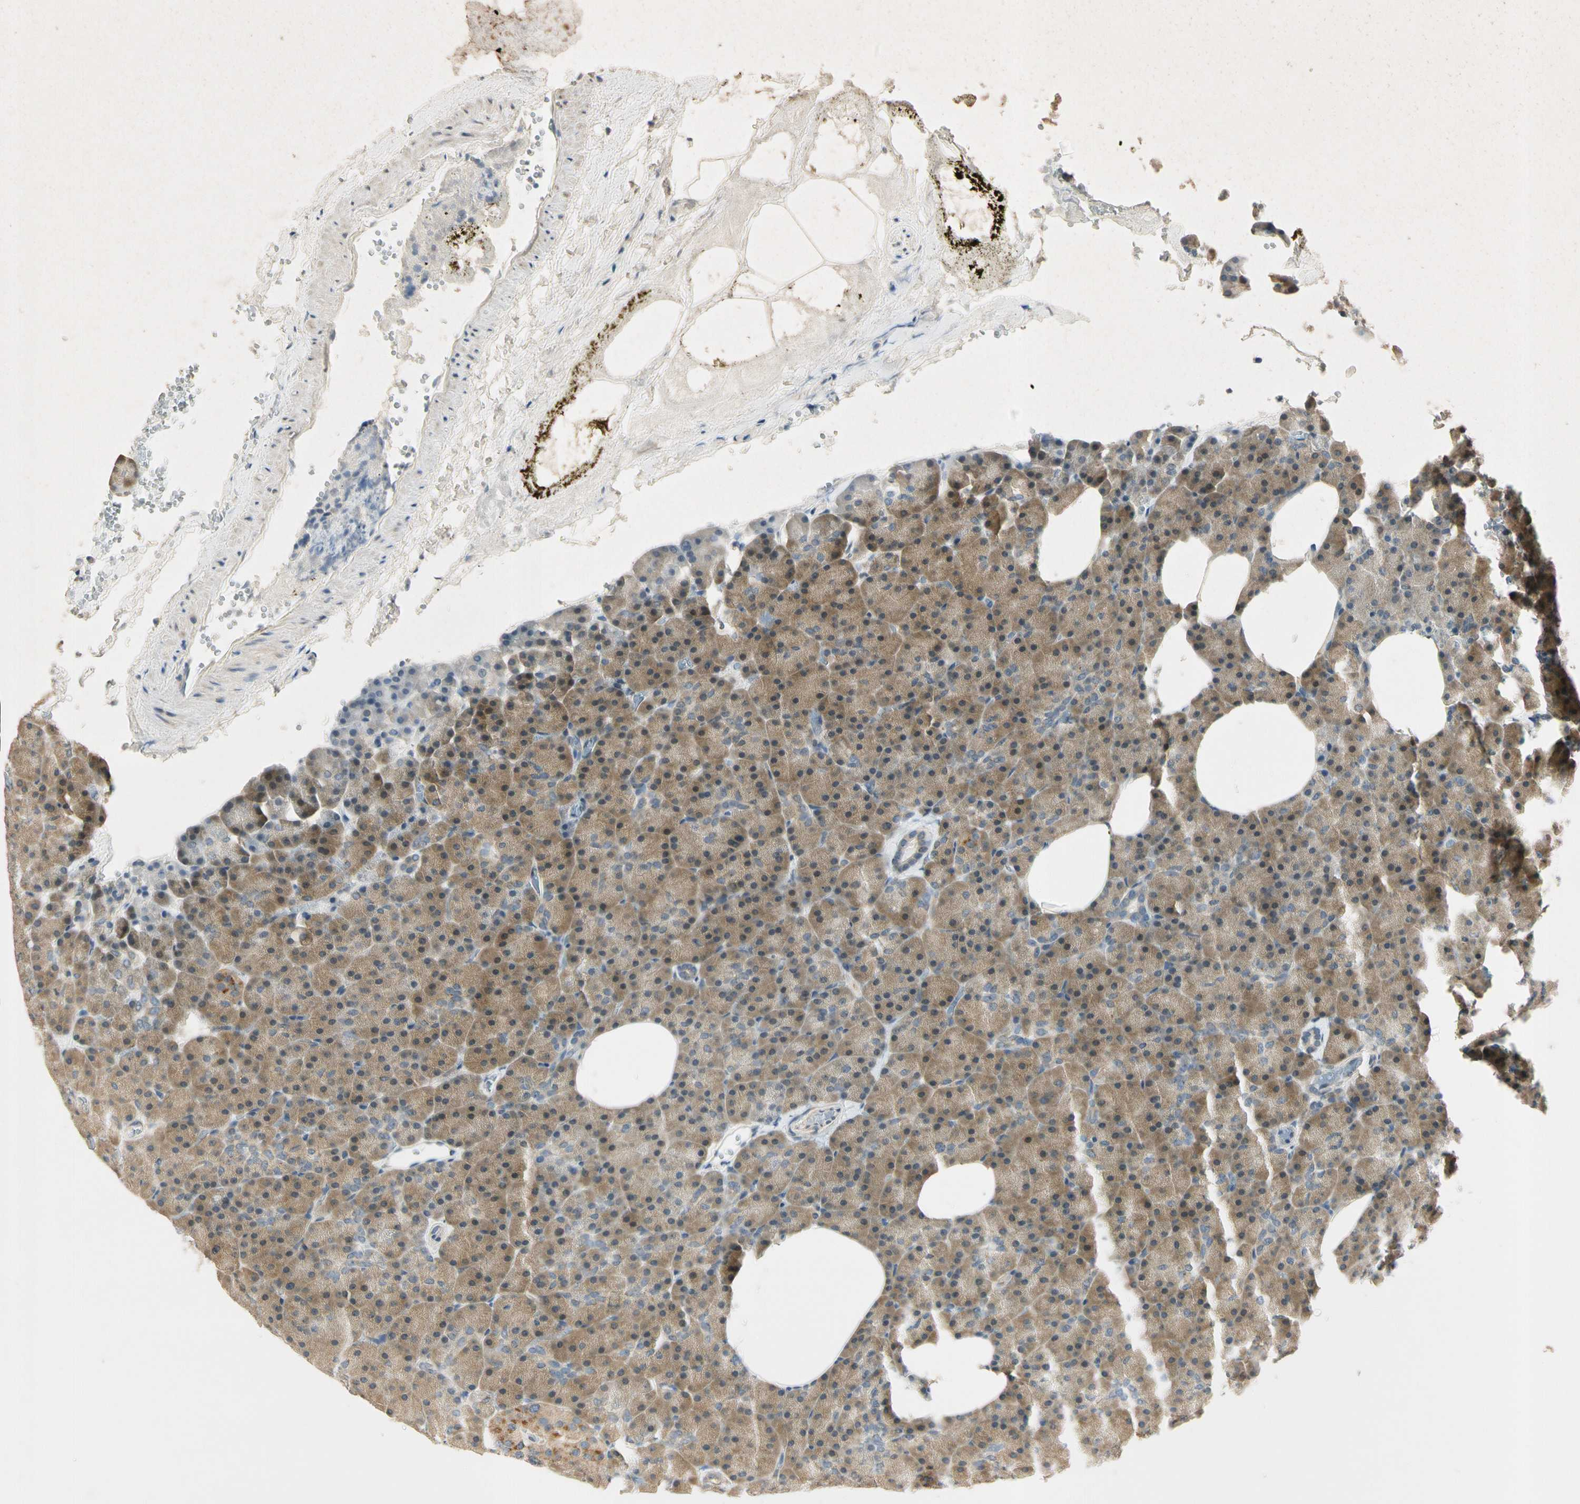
{"staining": {"intensity": "moderate", "quantity": ">75%", "location": "cytoplasmic/membranous"}, "tissue": "pancreas", "cell_type": "Exocrine glandular cells", "image_type": "normal", "snomed": [{"axis": "morphology", "description": "Normal tissue, NOS"}, {"axis": "topography", "description": "Pancreas"}], "caption": "Moderate cytoplasmic/membranous expression is seen in approximately >75% of exocrine glandular cells in unremarkable pancreas. The protein of interest is stained brown, and the nuclei are stained in blue (DAB (3,3'-diaminobenzidine) IHC with brightfield microscopy, high magnification).", "gene": "RPS6KB2", "patient": {"sex": "female", "age": 35}}